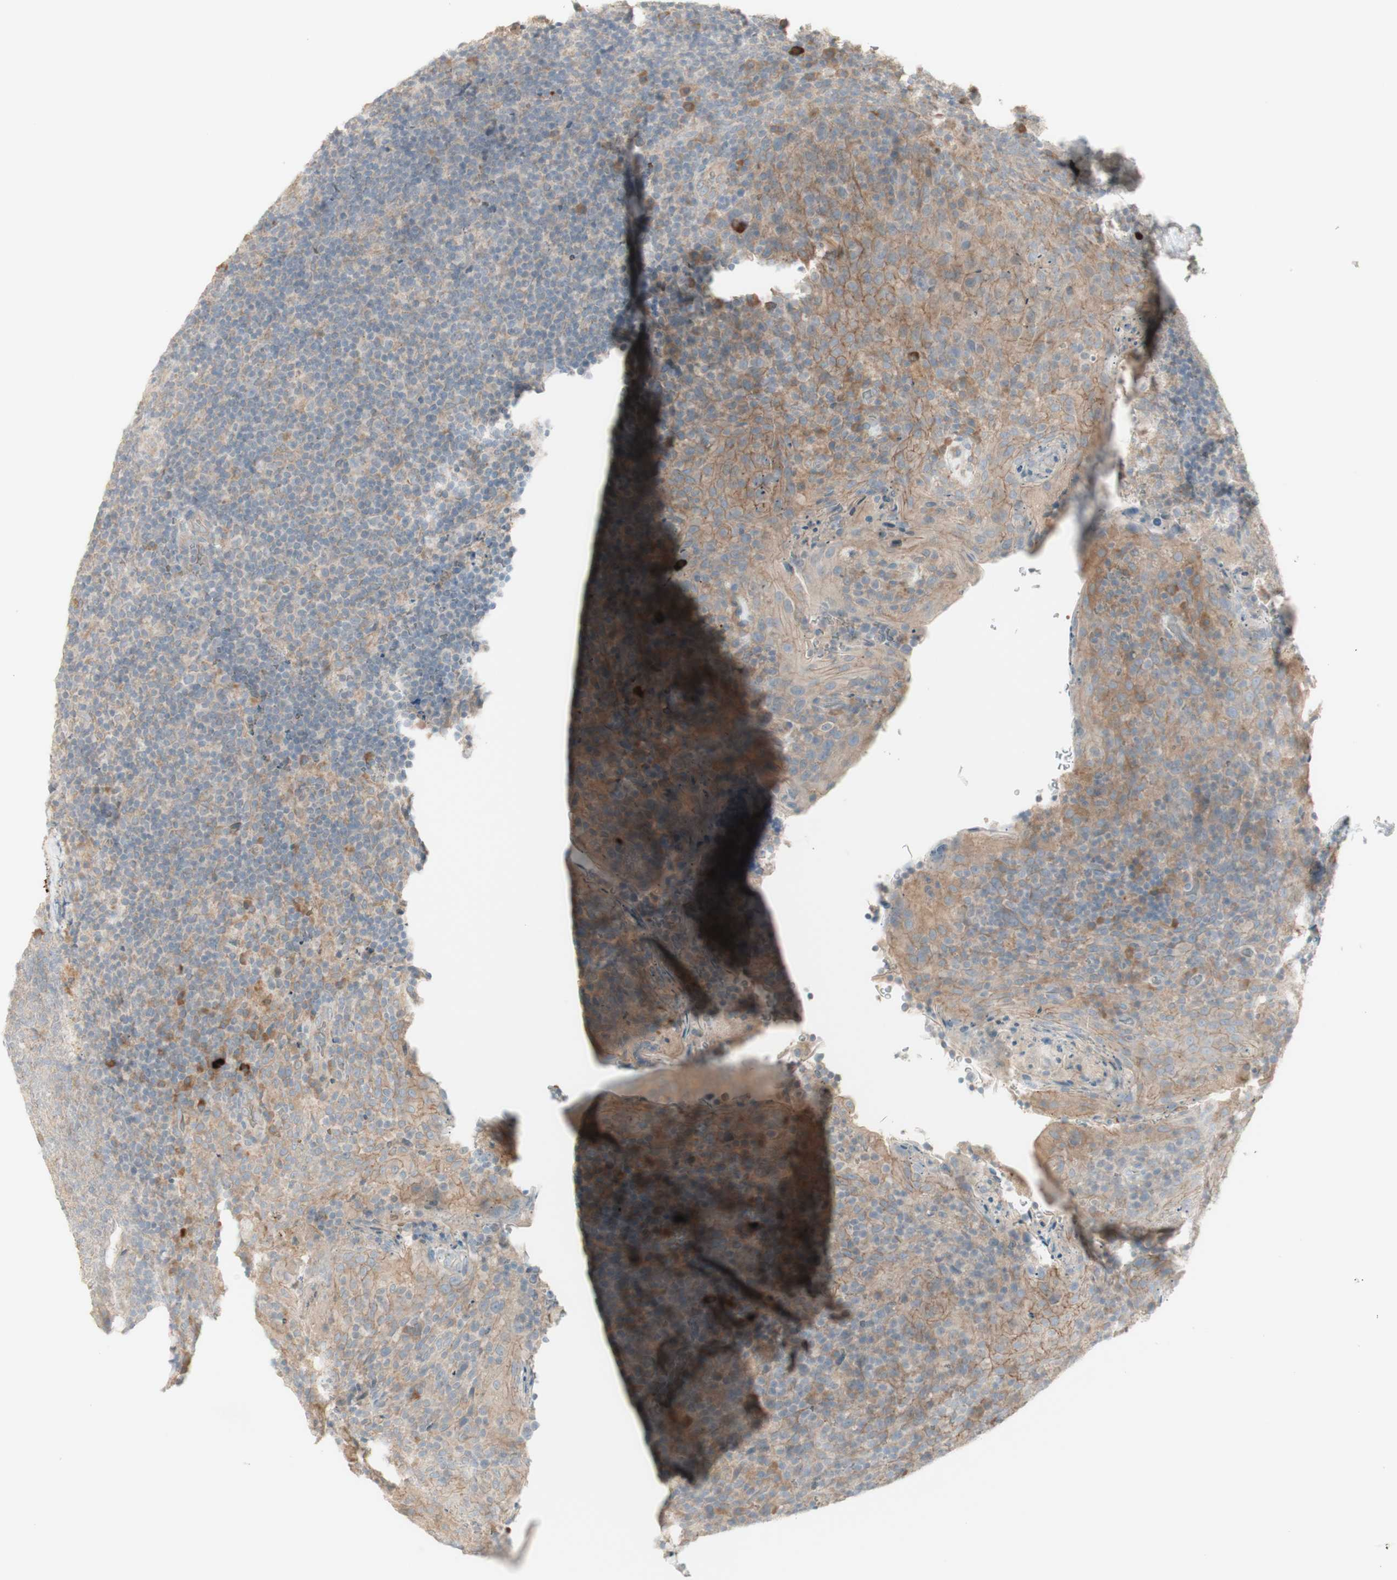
{"staining": {"intensity": "weak", "quantity": "25%-75%", "location": "cytoplasmic/membranous"}, "tissue": "tonsil", "cell_type": "Germinal center cells", "image_type": "normal", "snomed": [{"axis": "morphology", "description": "Normal tissue, NOS"}, {"axis": "topography", "description": "Tonsil"}], "caption": "The image displays staining of benign tonsil, revealing weak cytoplasmic/membranous protein expression (brown color) within germinal center cells. The staining was performed using DAB, with brown indicating positive protein expression. Nuclei are stained blue with hematoxylin.", "gene": "PTGER4", "patient": {"sex": "male", "age": 17}}